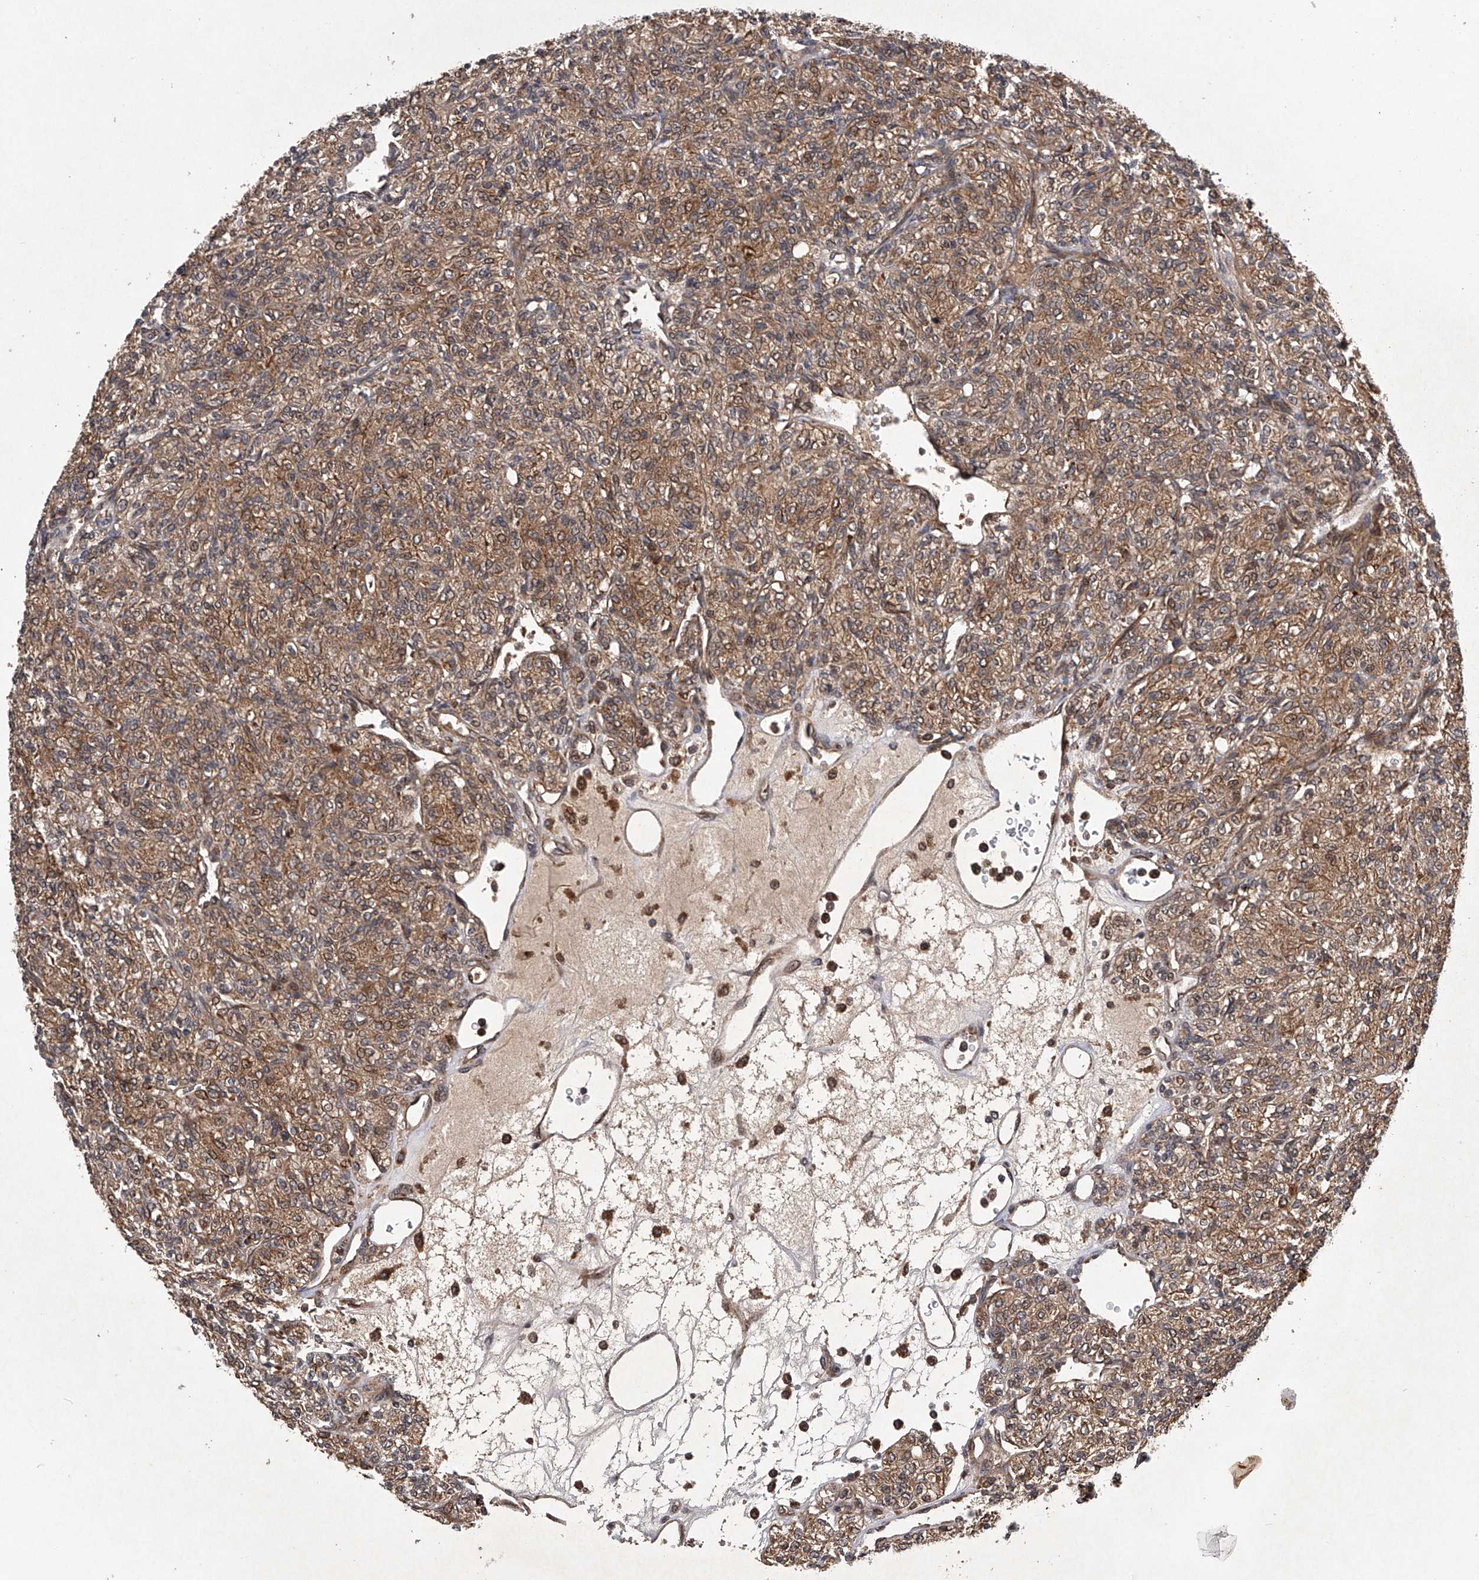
{"staining": {"intensity": "moderate", "quantity": ">75%", "location": "cytoplasmic/membranous,nuclear"}, "tissue": "renal cancer", "cell_type": "Tumor cells", "image_type": "cancer", "snomed": [{"axis": "morphology", "description": "Adenocarcinoma, NOS"}, {"axis": "topography", "description": "Kidney"}], "caption": "Moderate cytoplasmic/membranous and nuclear staining for a protein is appreciated in approximately >75% of tumor cells of adenocarcinoma (renal) using immunohistochemistry.", "gene": "MAP3K11", "patient": {"sex": "male", "age": 77}}